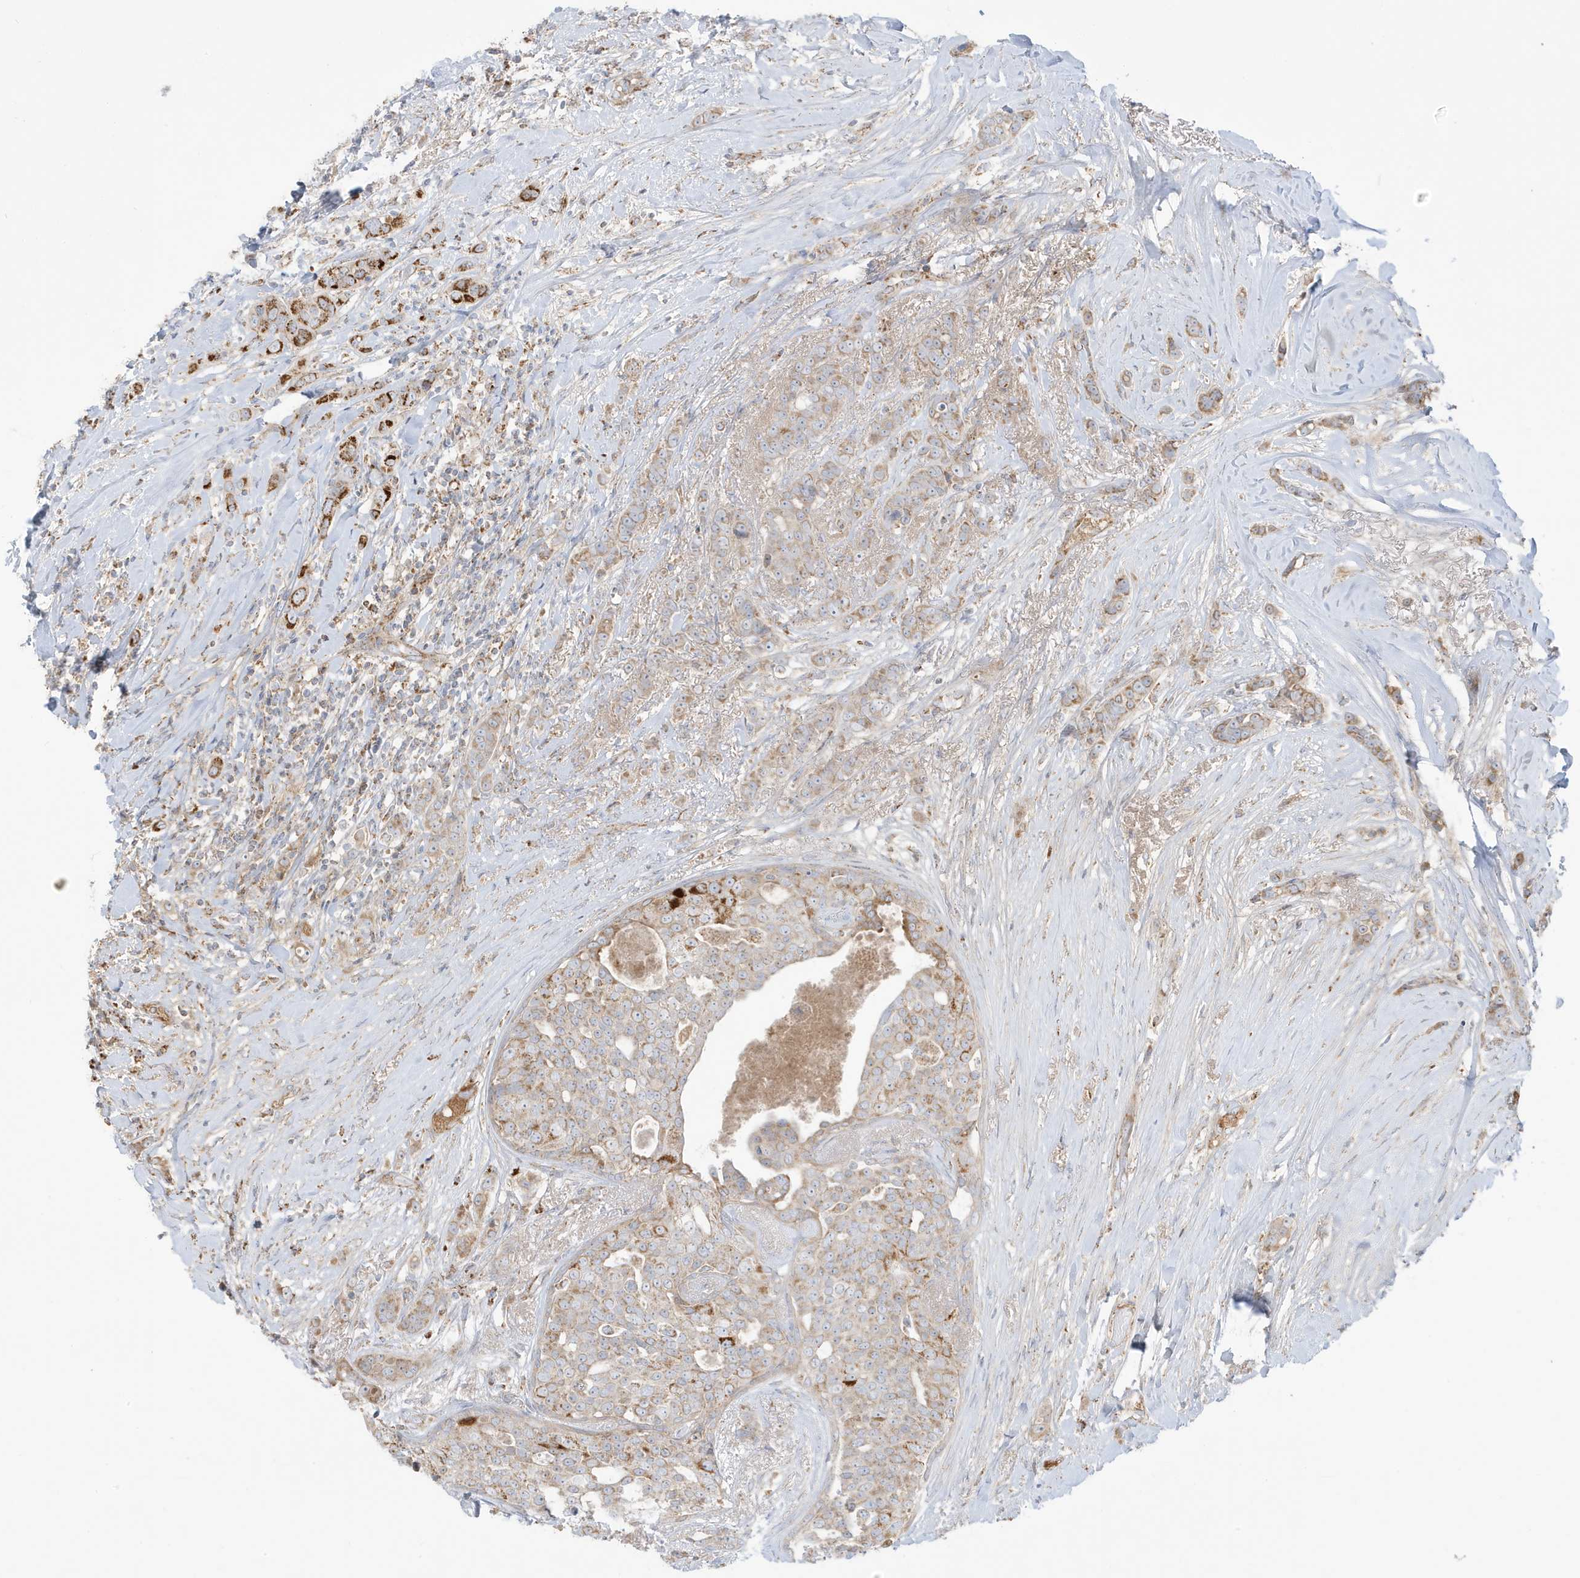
{"staining": {"intensity": "strong", "quantity": "25%-75%", "location": "cytoplasmic/membranous"}, "tissue": "breast cancer", "cell_type": "Tumor cells", "image_type": "cancer", "snomed": [{"axis": "morphology", "description": "Lobular carcinoma"}, {"axis": "topography", "description": "Breast"}], "caption": "Human breast cancer stained for a protein (brown) exhibits strong cytoplasmic/membranous positive expression in approximately 25%-75% of tumor cells.", "gene": "IFT57", "patient": {"sex": "female", "age": 51}}